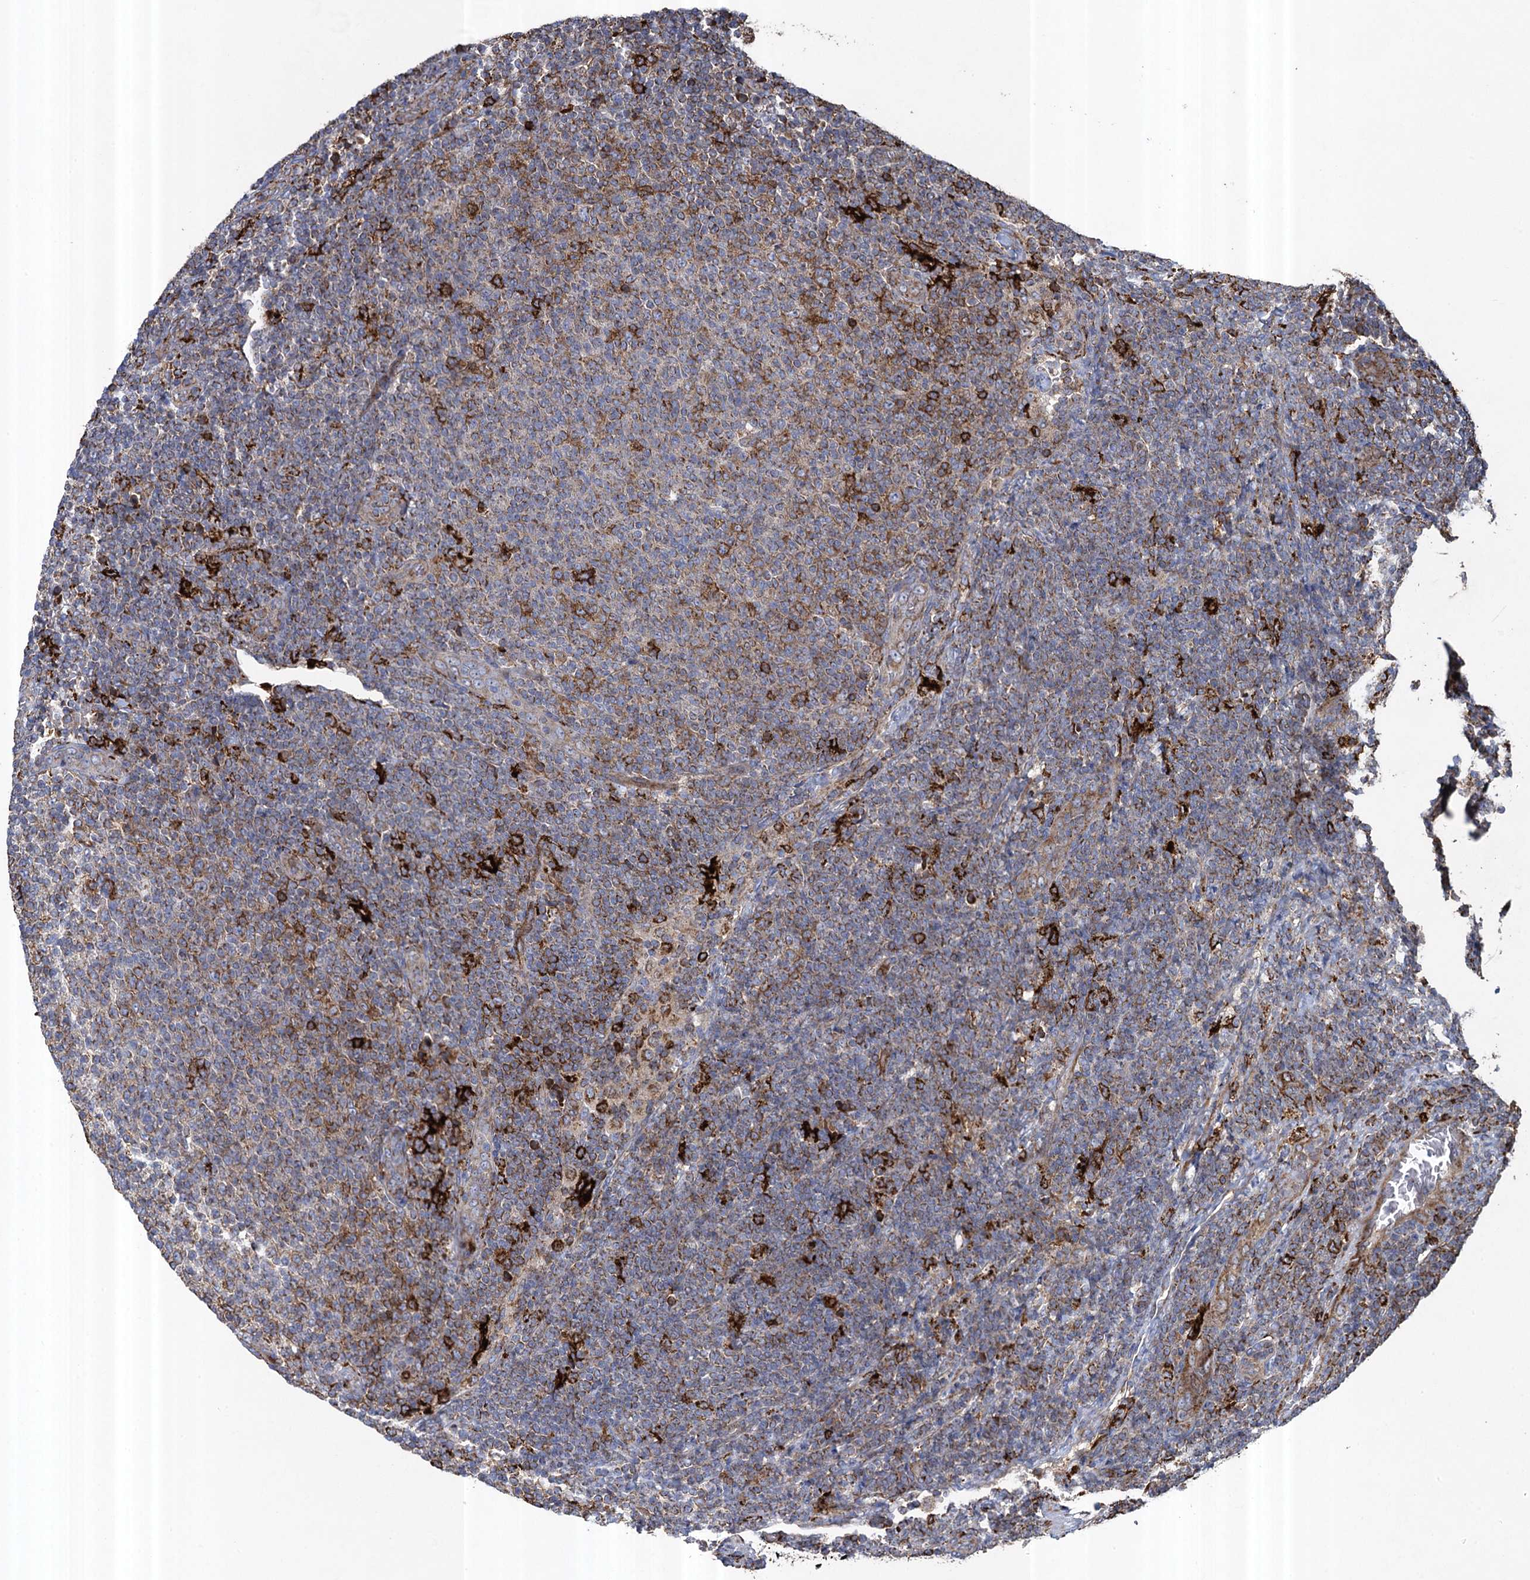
{"staining": {"intensity": "moderate", "quantity": "<25%", "location": "cytoplasmic/membranous"}, "tissue": "lymphoma", "cell_type": "Tumor cells", "image_type": "cancer", "snomed": [{"axis": "morphology", "description": "Malignant lymphoma, non-Hodgkin's type, Low grade"}, {"axis": "topography", "description": "Lymph node"}], "caption": "A brown stain labels moderate cytoplasmic/membranous positivity of a protein in low-grade malignant lymphoma, non-Hodgkin's type tumor cells.", "gene": "TXNDC11", "patient": {"sex": "male", "age": 66}}